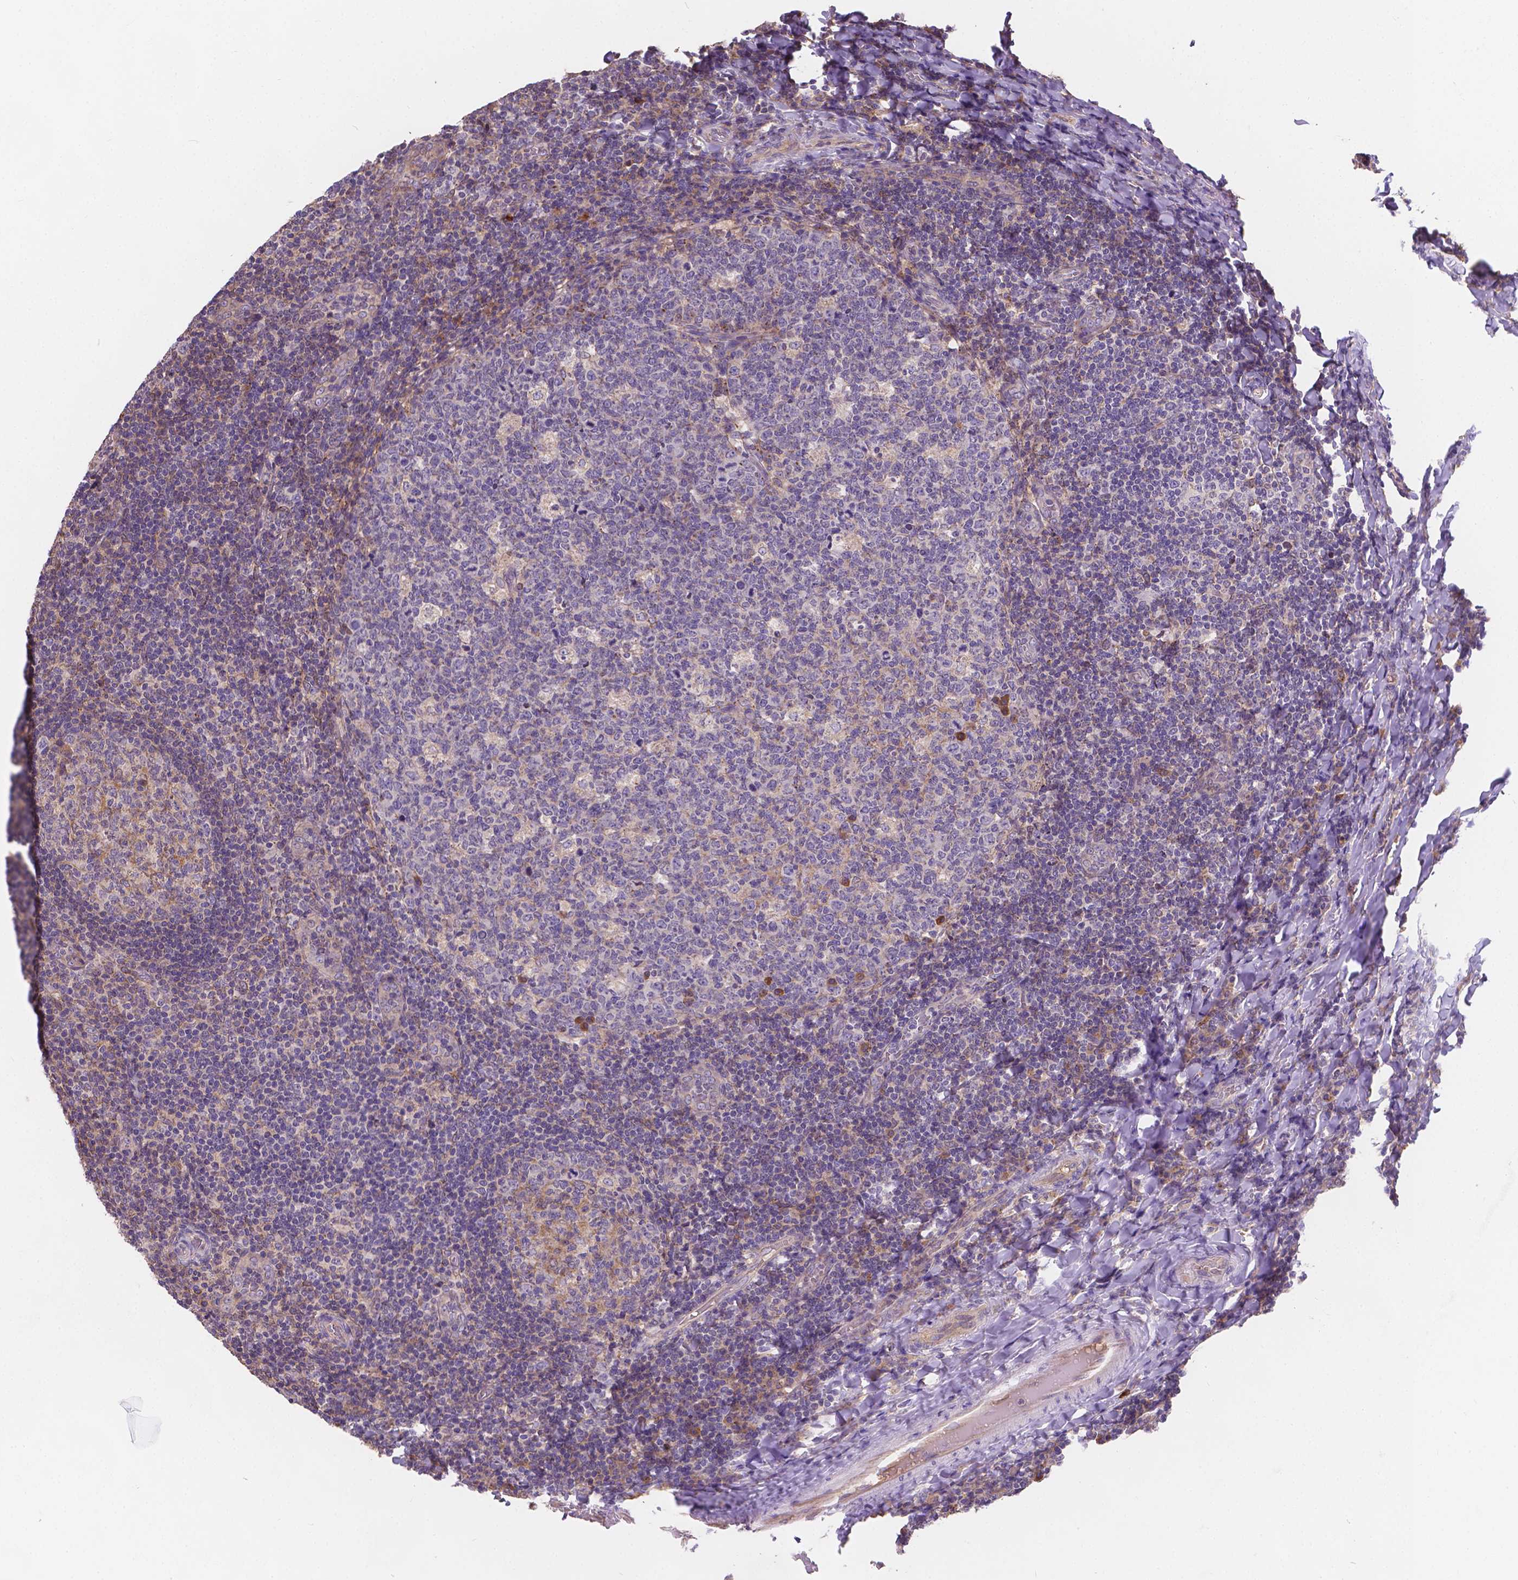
{"staining": {"intensity": "strong", "quantity": "<25%", "location": "cytoplasmic/membranous"}, "tissue": "tonsil", "cell_type": "Germinal center cells", "image_type": "normal", "snomed": [{"axis": "morphology", "description": "Normal tissue, NOS"}, {"axis": "topography", "description": "Tonsil"}], "caption": "This image demonstrates IHC staining of benign tonsil, with medium strong cytoplasmic/membranous expression in about <25% of germinal center cells.", "gene": "CDK10", "patient": {"sex": "male", "age": 17}}